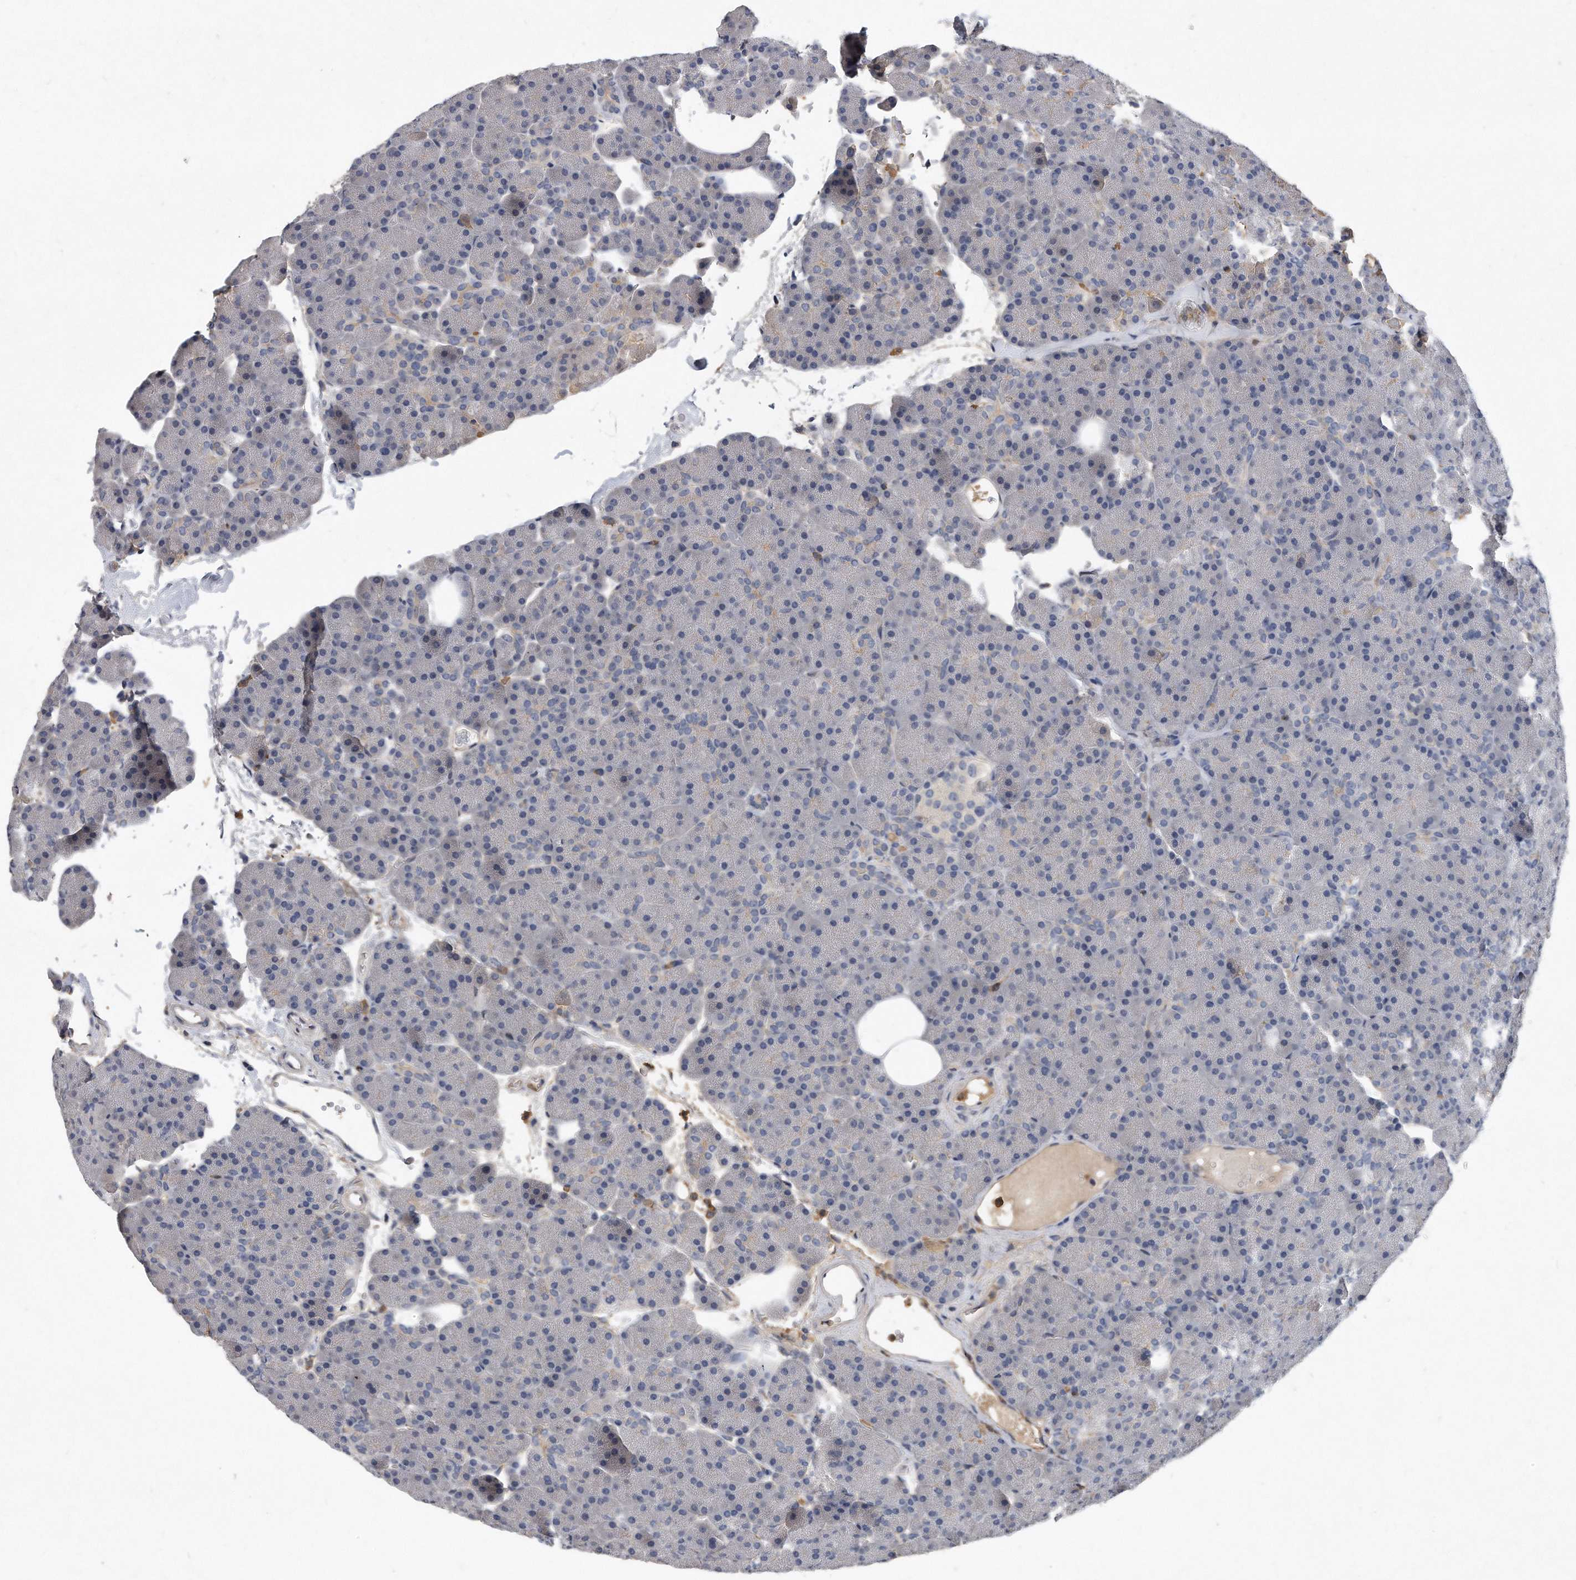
{"staining": {"intensity": "negative", "quantity": "none", "location": "none"}, "tissue": "pancreas", "cell_type": "Exocrine glandular cells", "image_type": "normal", "snomed": [{"axis": "morphology", "description": "Normal tissue, NOS"}, {"axis": "morphology", "description": "Carcinoid, malignant, NOS"}, {"axis": "topography", "description": "Pancreas"}], "caption": "The photomicrograph shows no significant expression in exocrine glandular cells of pancreas. (DAB (3,3'-diaminobenzidine) immunohistochemistry, high magnification).", "gene": "HOMER3", "patient": {"sex": "female", "age": 35}}